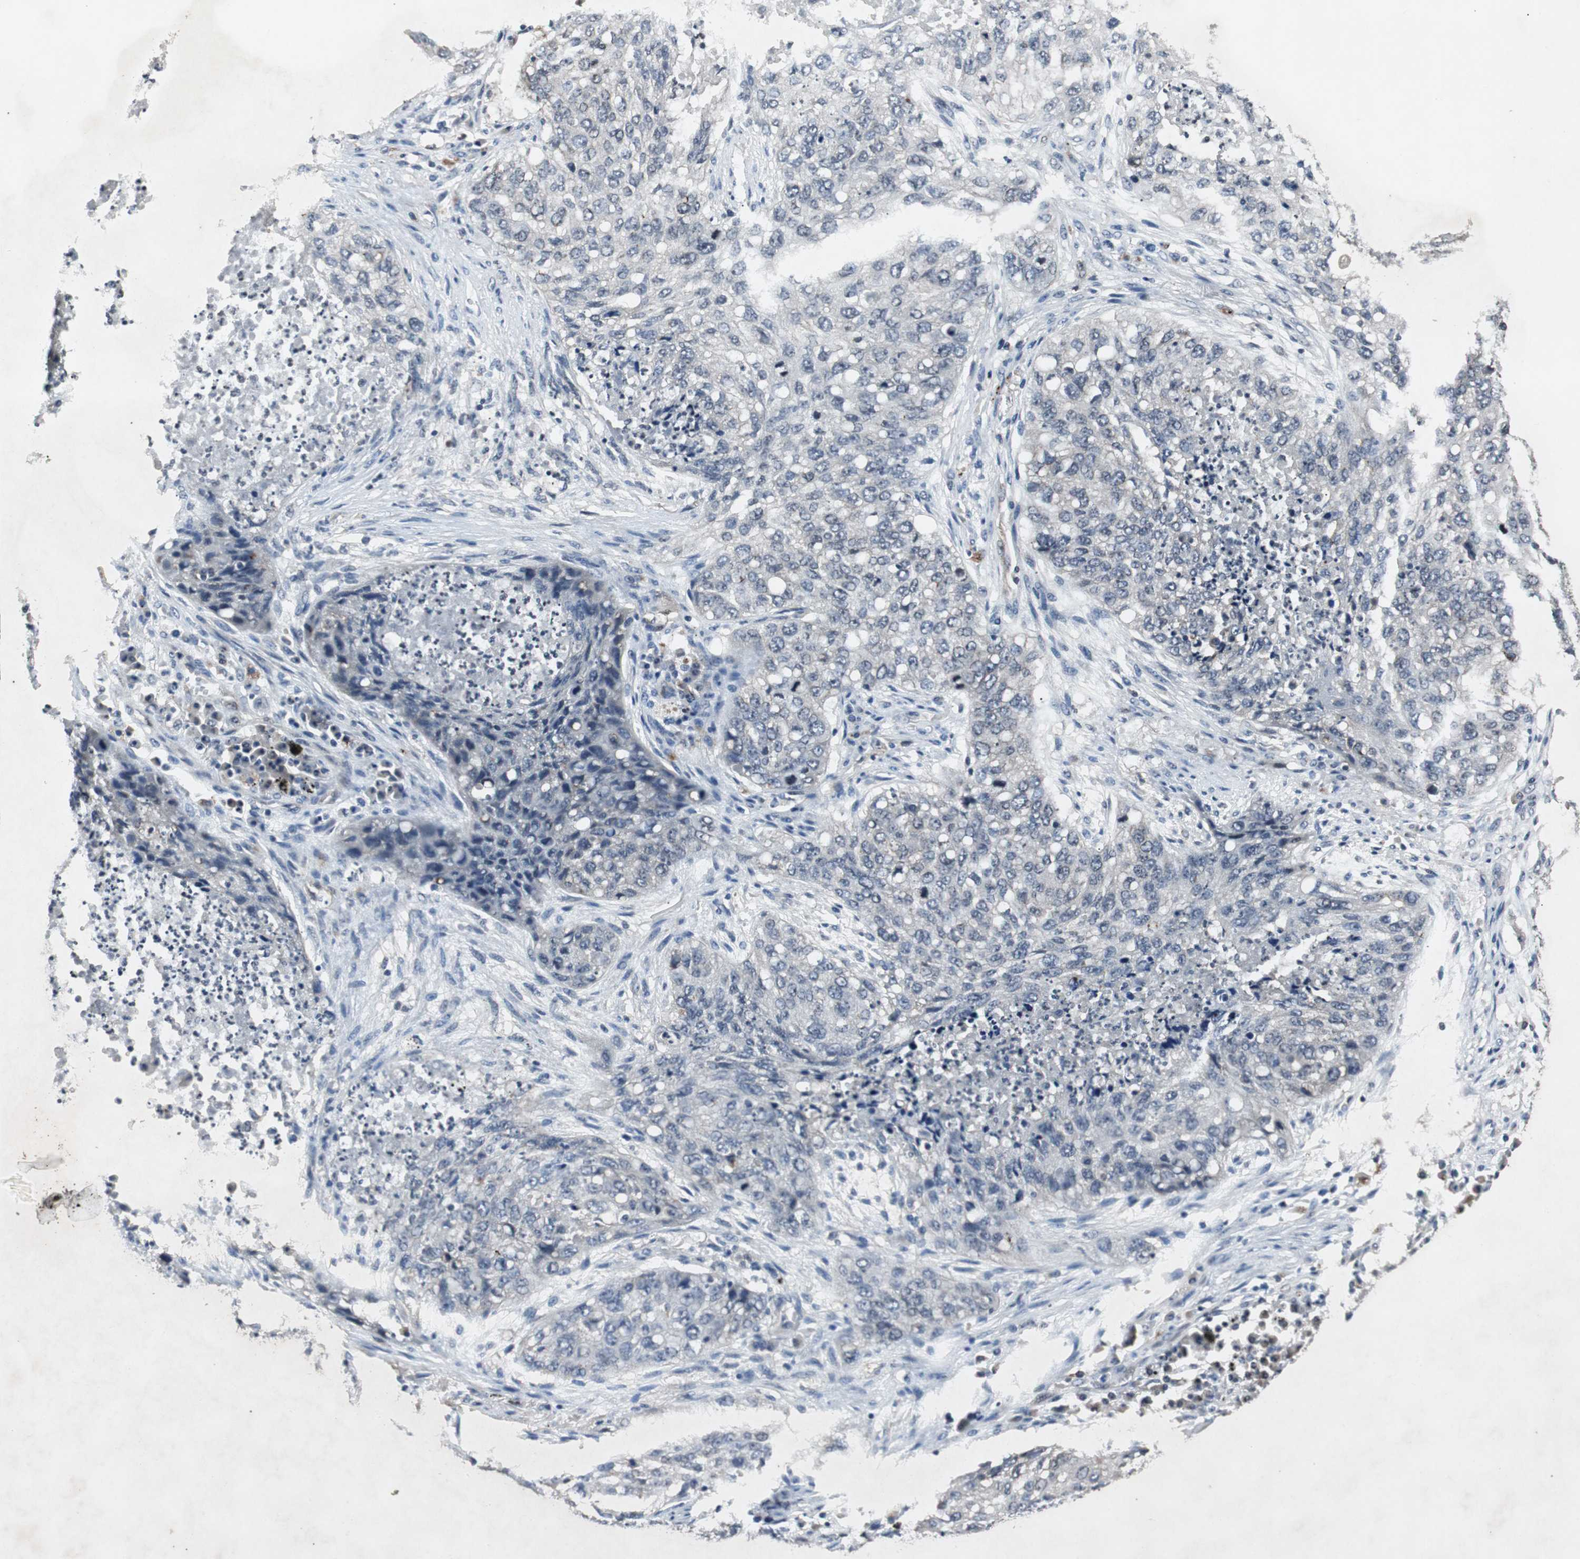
{"staining": {"intensity": "negative", "quantity": "none", "location": "none"}, "tissue": "lung cancer", "cell_type": "Tumor cells", "image_type": "cancer", "snomed": [{"axis": "morphology", "description": "Squamous cell carcinoma, NOS"}, {"axis": "topography", "description": "Lung"}], "caption": "Human lung cancer stained for a protein using immunohistochemistry (IHC) reveals no staining in tumor cells.", "gene": "SMAD1", "patient": {"sex": "female", "age": 63}}